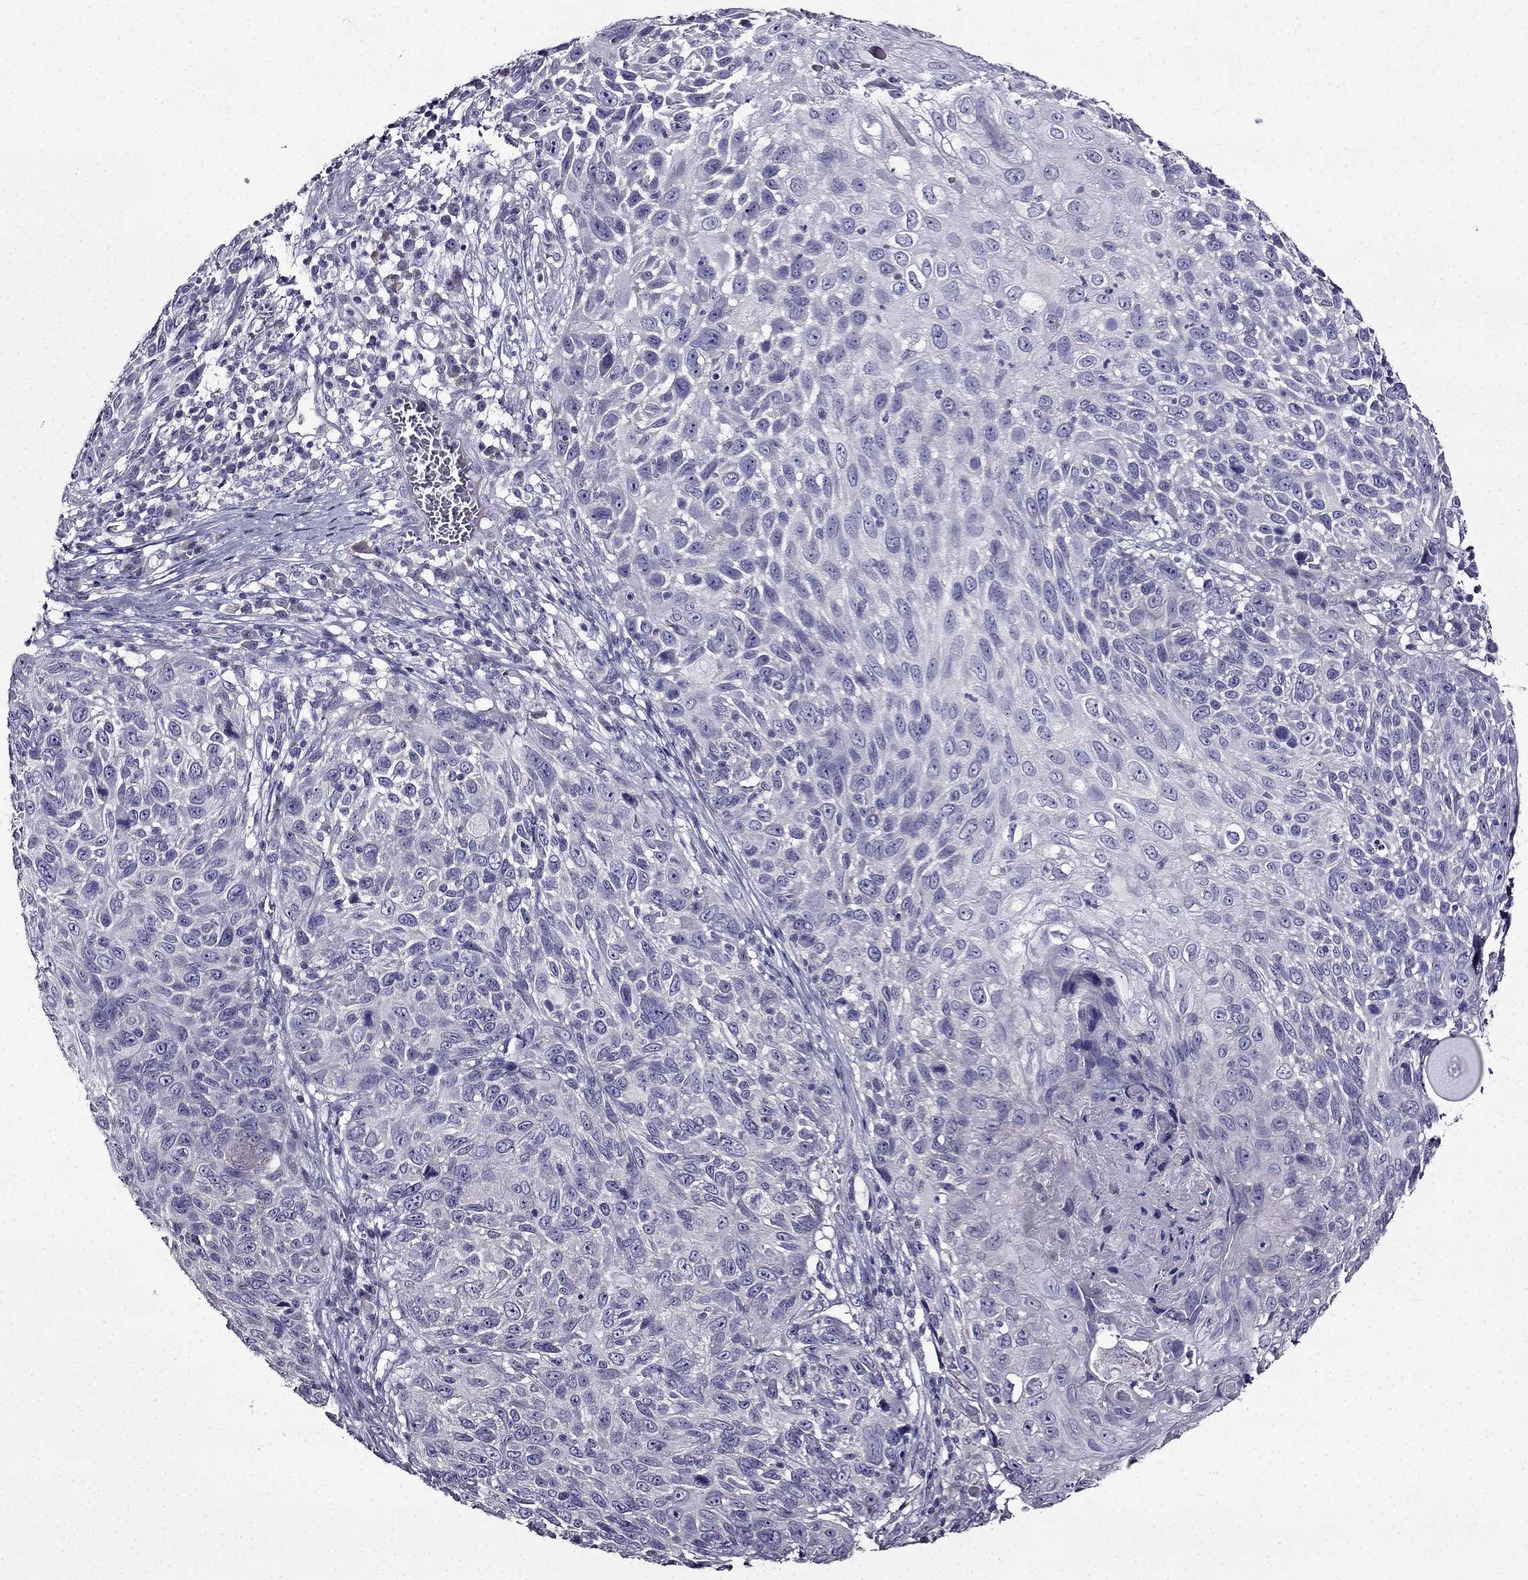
{"staining": {"intensity": "negative", "quantity": "none", "location": "none"}, "tissue": "skin cancer", "cell_type": "Tumor cells", "image_type": "cancer", "snomed": [{"axis": "morphology", "description": "Squamous cell carcinoma, NOS"}, {"axis": "topography", "description": "Skin"}], "caption": "Human skin cancer stained for a protein using immunohistochemistry (IHC) exhibits no positivity in tumor cells.", "gene": "TMEM266", "patient": {"sex": "male", "age": 92}}